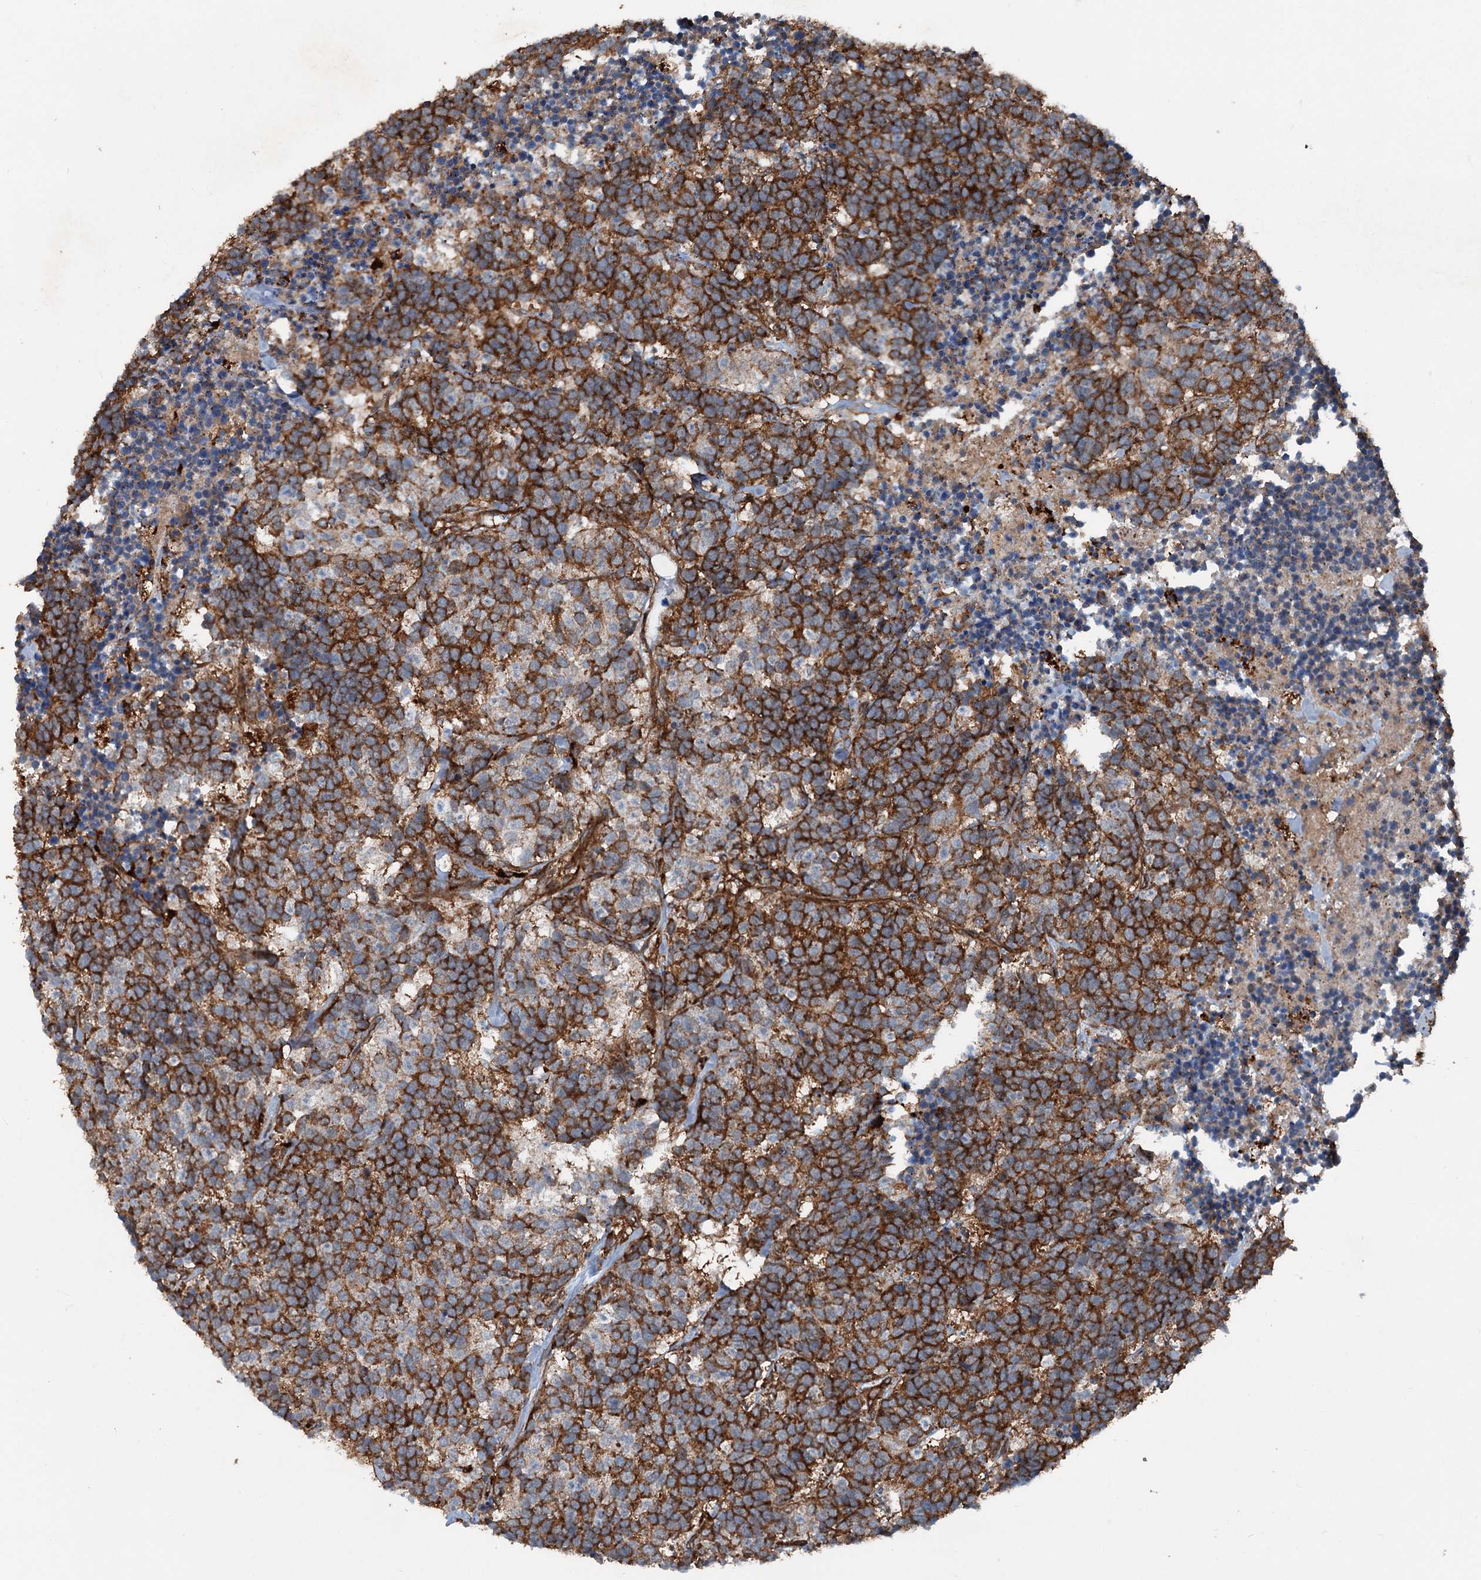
{"staining": {"intensity": "strong", "quantity": ">75%", "location": "cytoplasmic/membranous"}, "tissue": "carcinoid", "cell_type": "Tumor cells", "image_type": "cancer", "snomed": [{"axis": "morphology", "description": "Carcinoma, NOS"}, {"axis": "morphology", "description": "Carcinoid, malignant, NOS"}, {"axis": "topography", "description": "Urinary bladder"}], "caption": "IHC (DAB) staining of carcinoid reveals strong cytoplasmic/membranous protein positivity in approximately >75% of tumor cells. (brown staining indicates protein expression, while blue staining denotes nuclei).", "gene": "RNF214", "patient": {"sex": "male", "age": 57}}